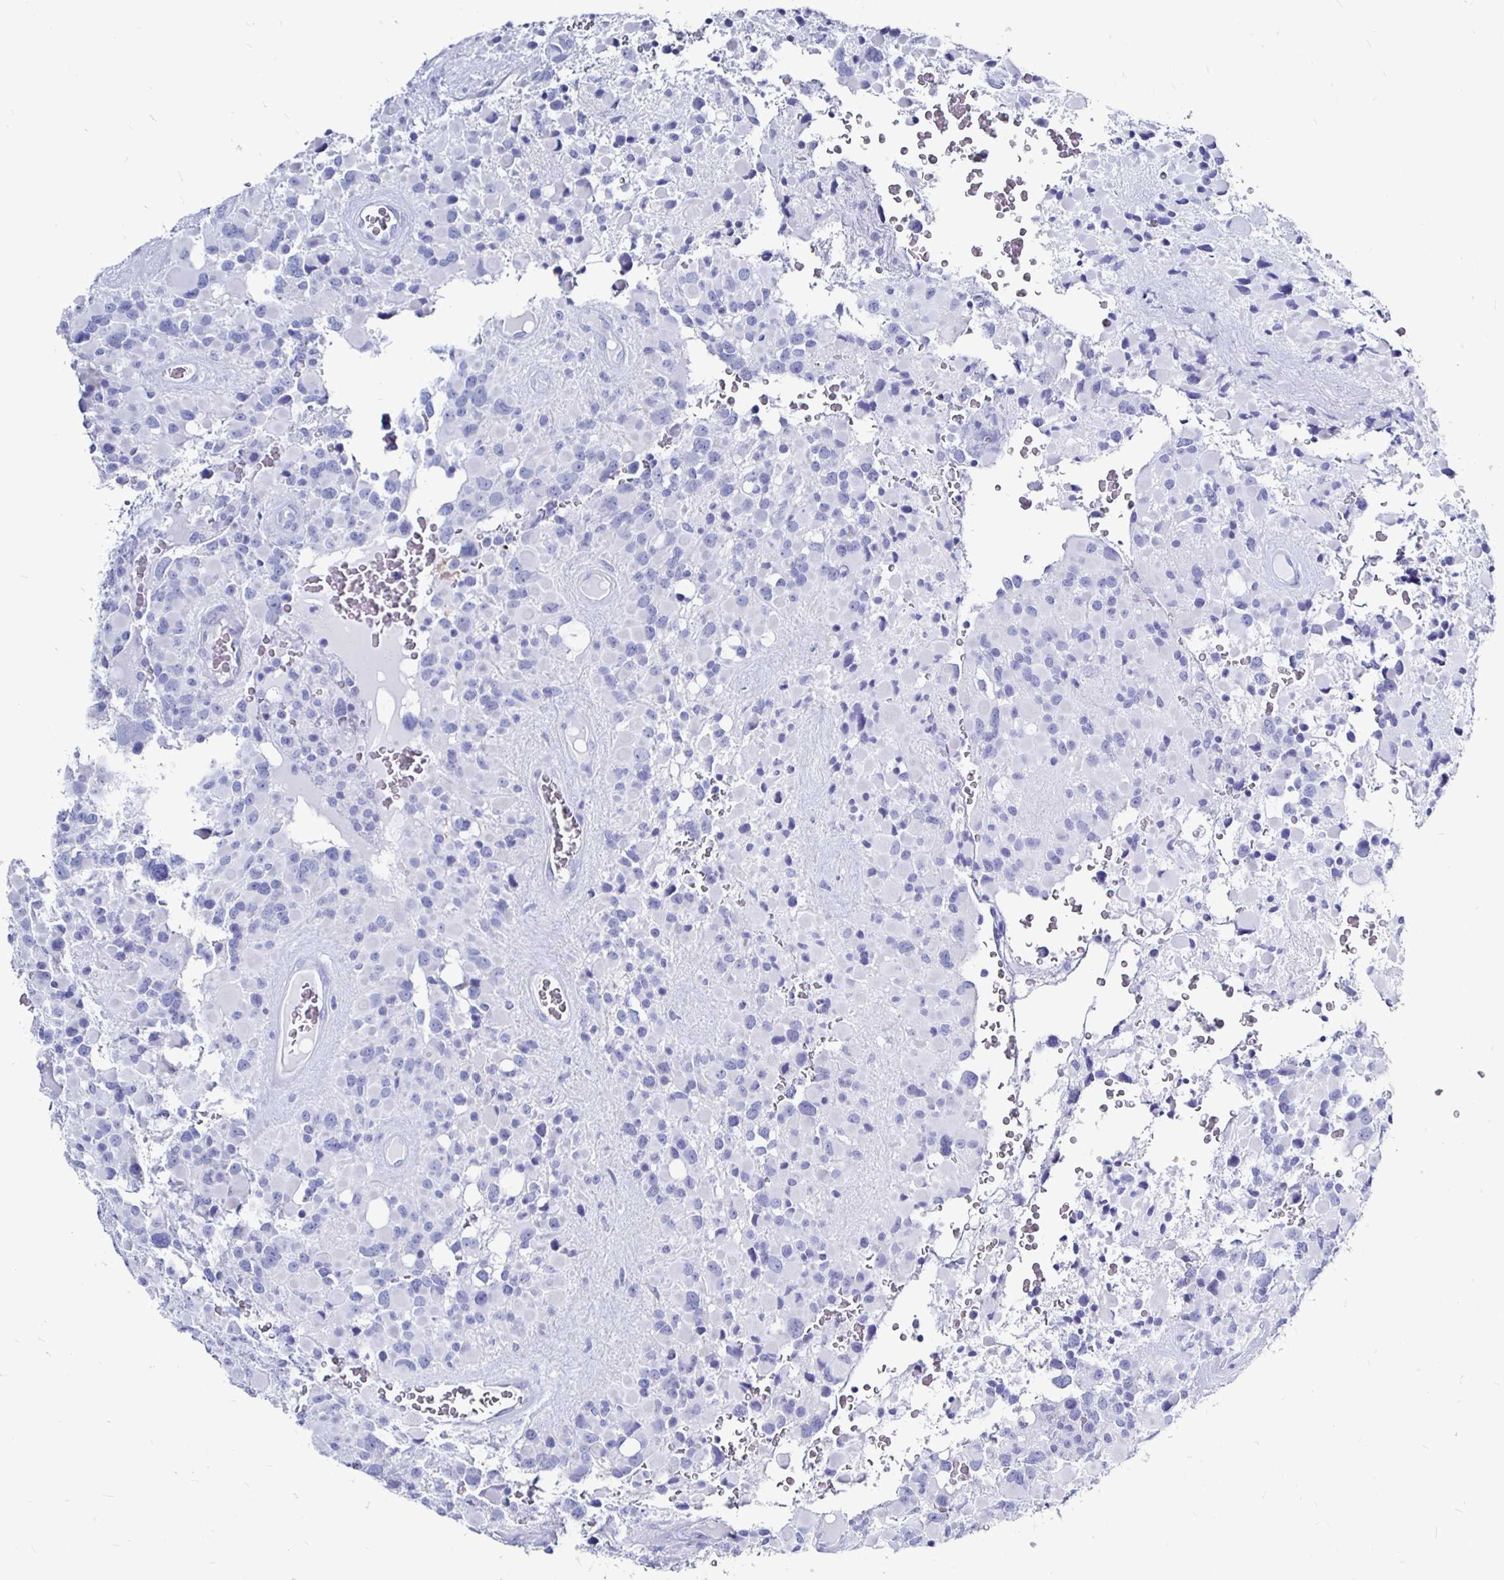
{"staining": {"intensity": "negative", "quantity": "none", "location": "none"}, "tissue": "glioma", "cell_type": "Tumor cells", "image_type": "cancer", "snomed": [{"axis": "morphology", "description": "Glioma, malignant, High grade"}, {"axis": "topography", "description": "Brain"}], "caption": "Tumor cells show no significant protein expression in glioma.", "gene": "LUZP4", "patient": {"sex": "female", "age": 40}}